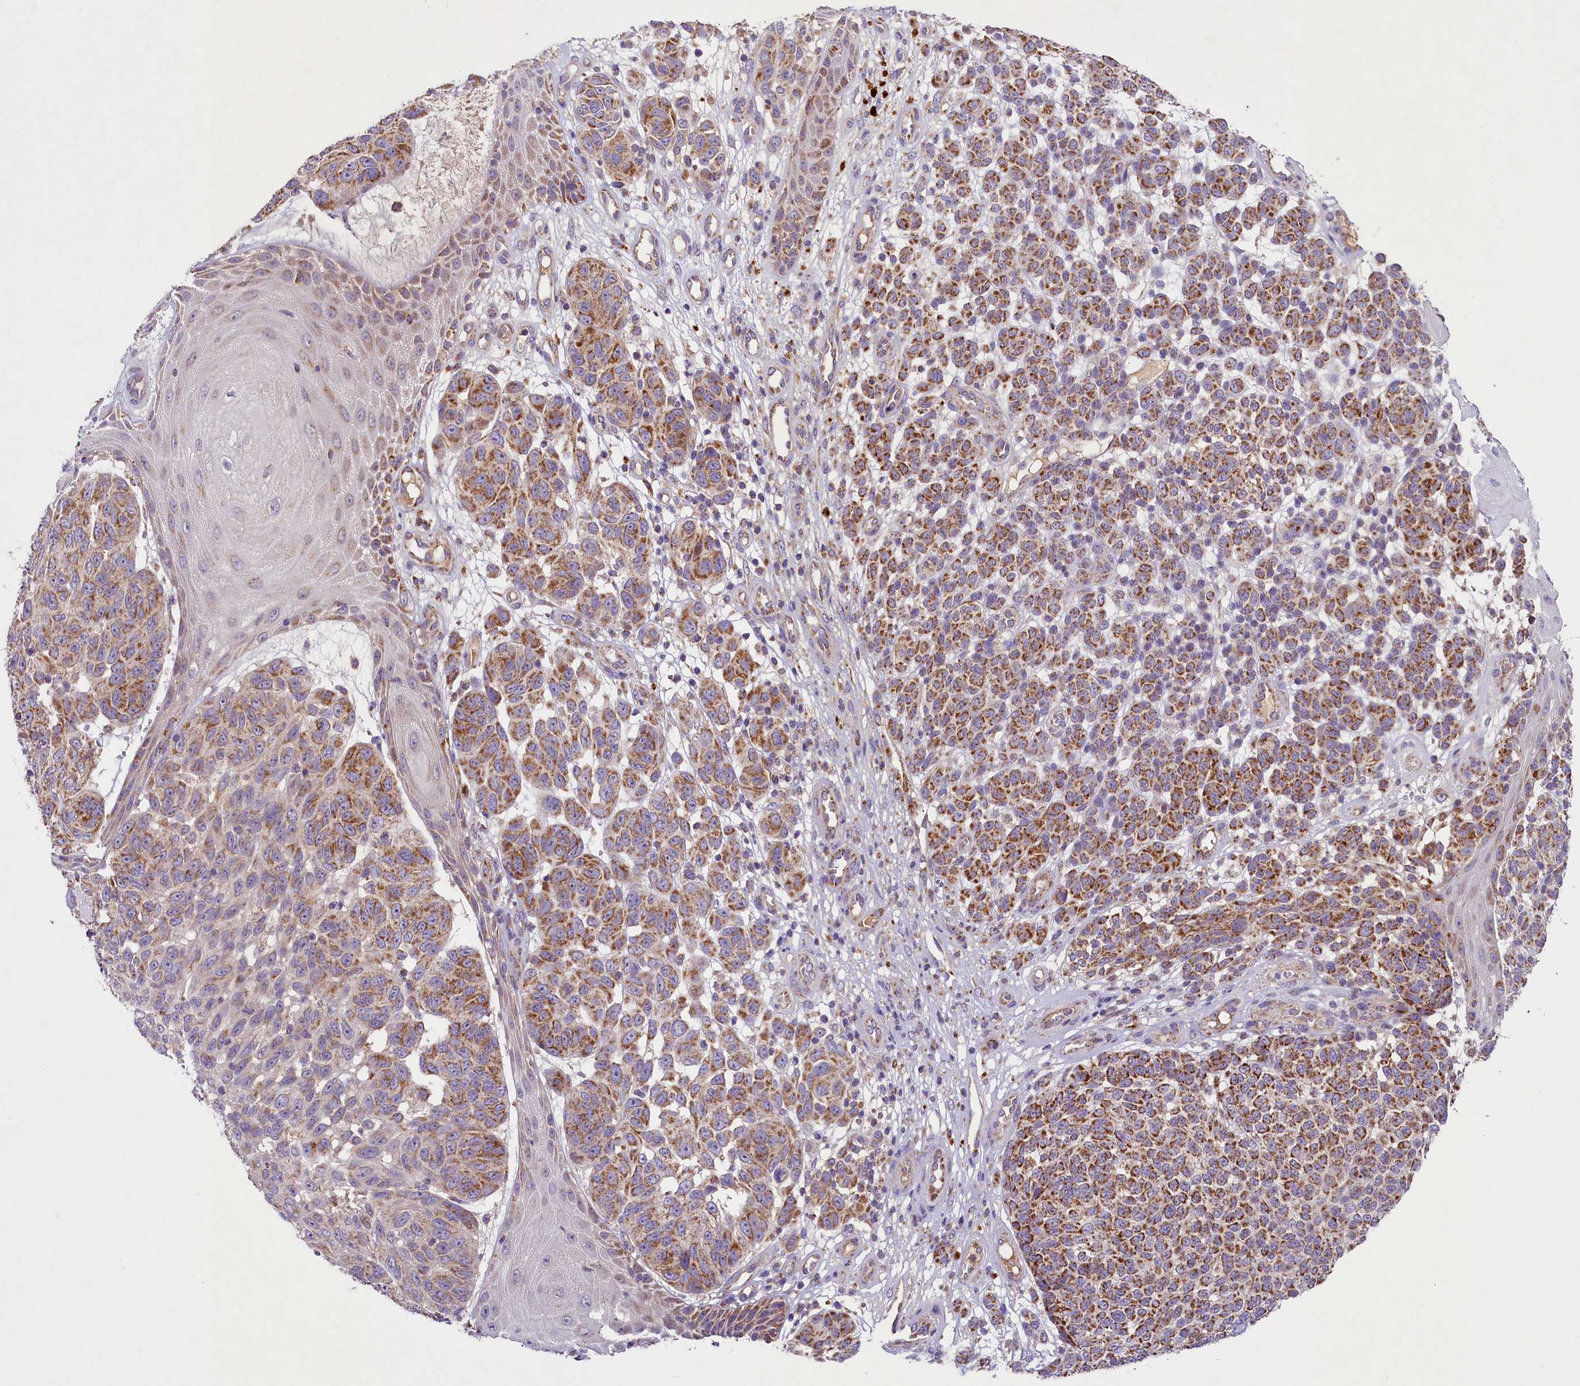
{"staining": {"intensity": "moderate", "quantity": ">75%", "location": "cytoplasmic/membranous"}, "tissue": "melanoma", "cell_type": "Tumor cells", "image_type": "cancer", "snomed": [{"axis": "morphology", "description": "Malignant melanoma, NOS"}, {"axis": "topography", "description": "Skin"}], "caption": "Approximately >75% of tumor cells in human melanoma demonstrate moderate cytoplasmic/membranous protein positivity as visualized by brown immunohistochemical staining.", "gene": "PMPCB", "patient": {"sex": "male", "age": 49}}